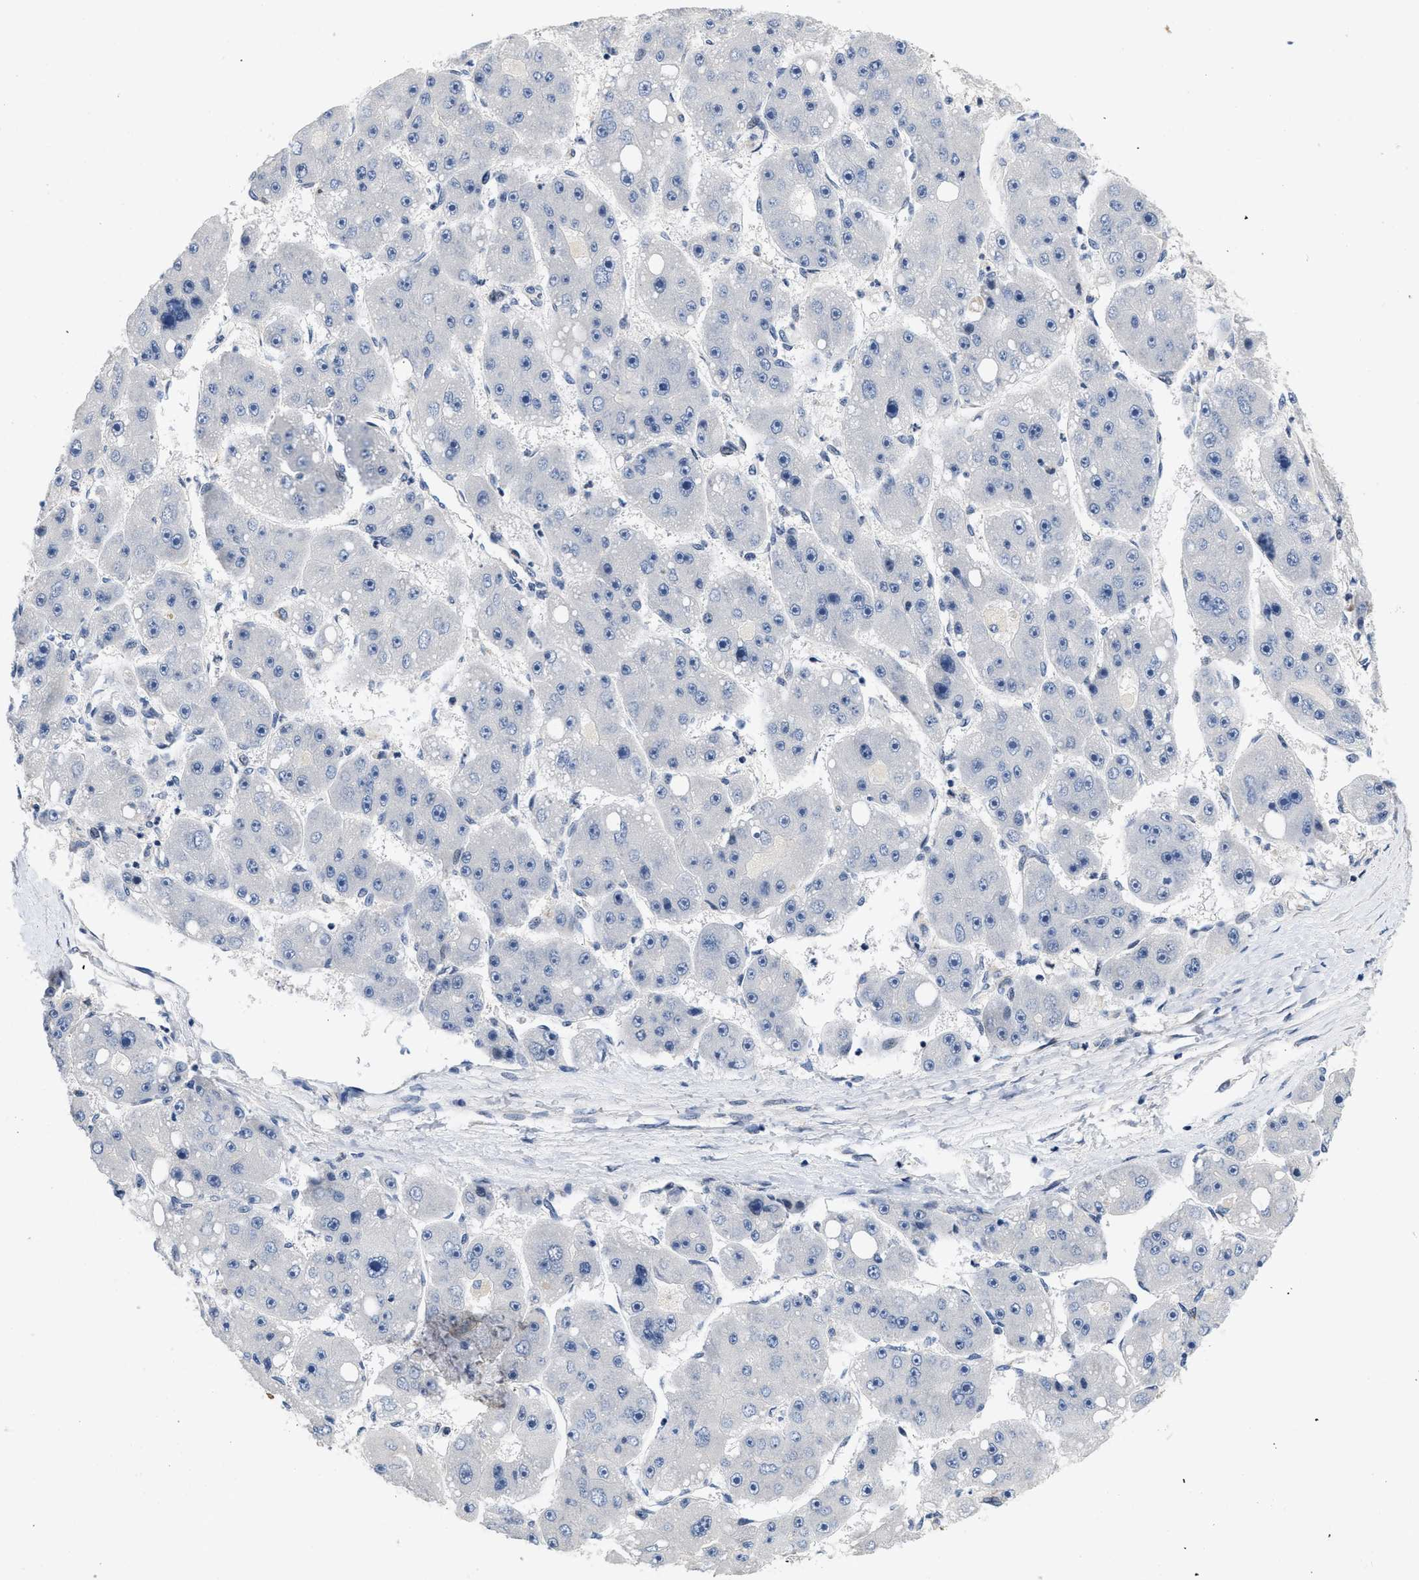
{"staining": {"intensity": "negative", "quantity": "none", "location": "none"}, "tissue": "liver cancer", "cell_type": "Tumor cells", "image_type": "cancer", "snomed": [{"axis": "morphology", "description": "Carcinoma, Hepatocellular, NOS"}, {"axis": "topography", "description": "Liver"}], "caption": "IHC photomicrograph of liver cancer (hepatocellular carcinoma) stained for a protein (brown), which exhibits no staining in tumor cells.", "gene": "VIP", "patient": {"sex": "female", "age": 61}}